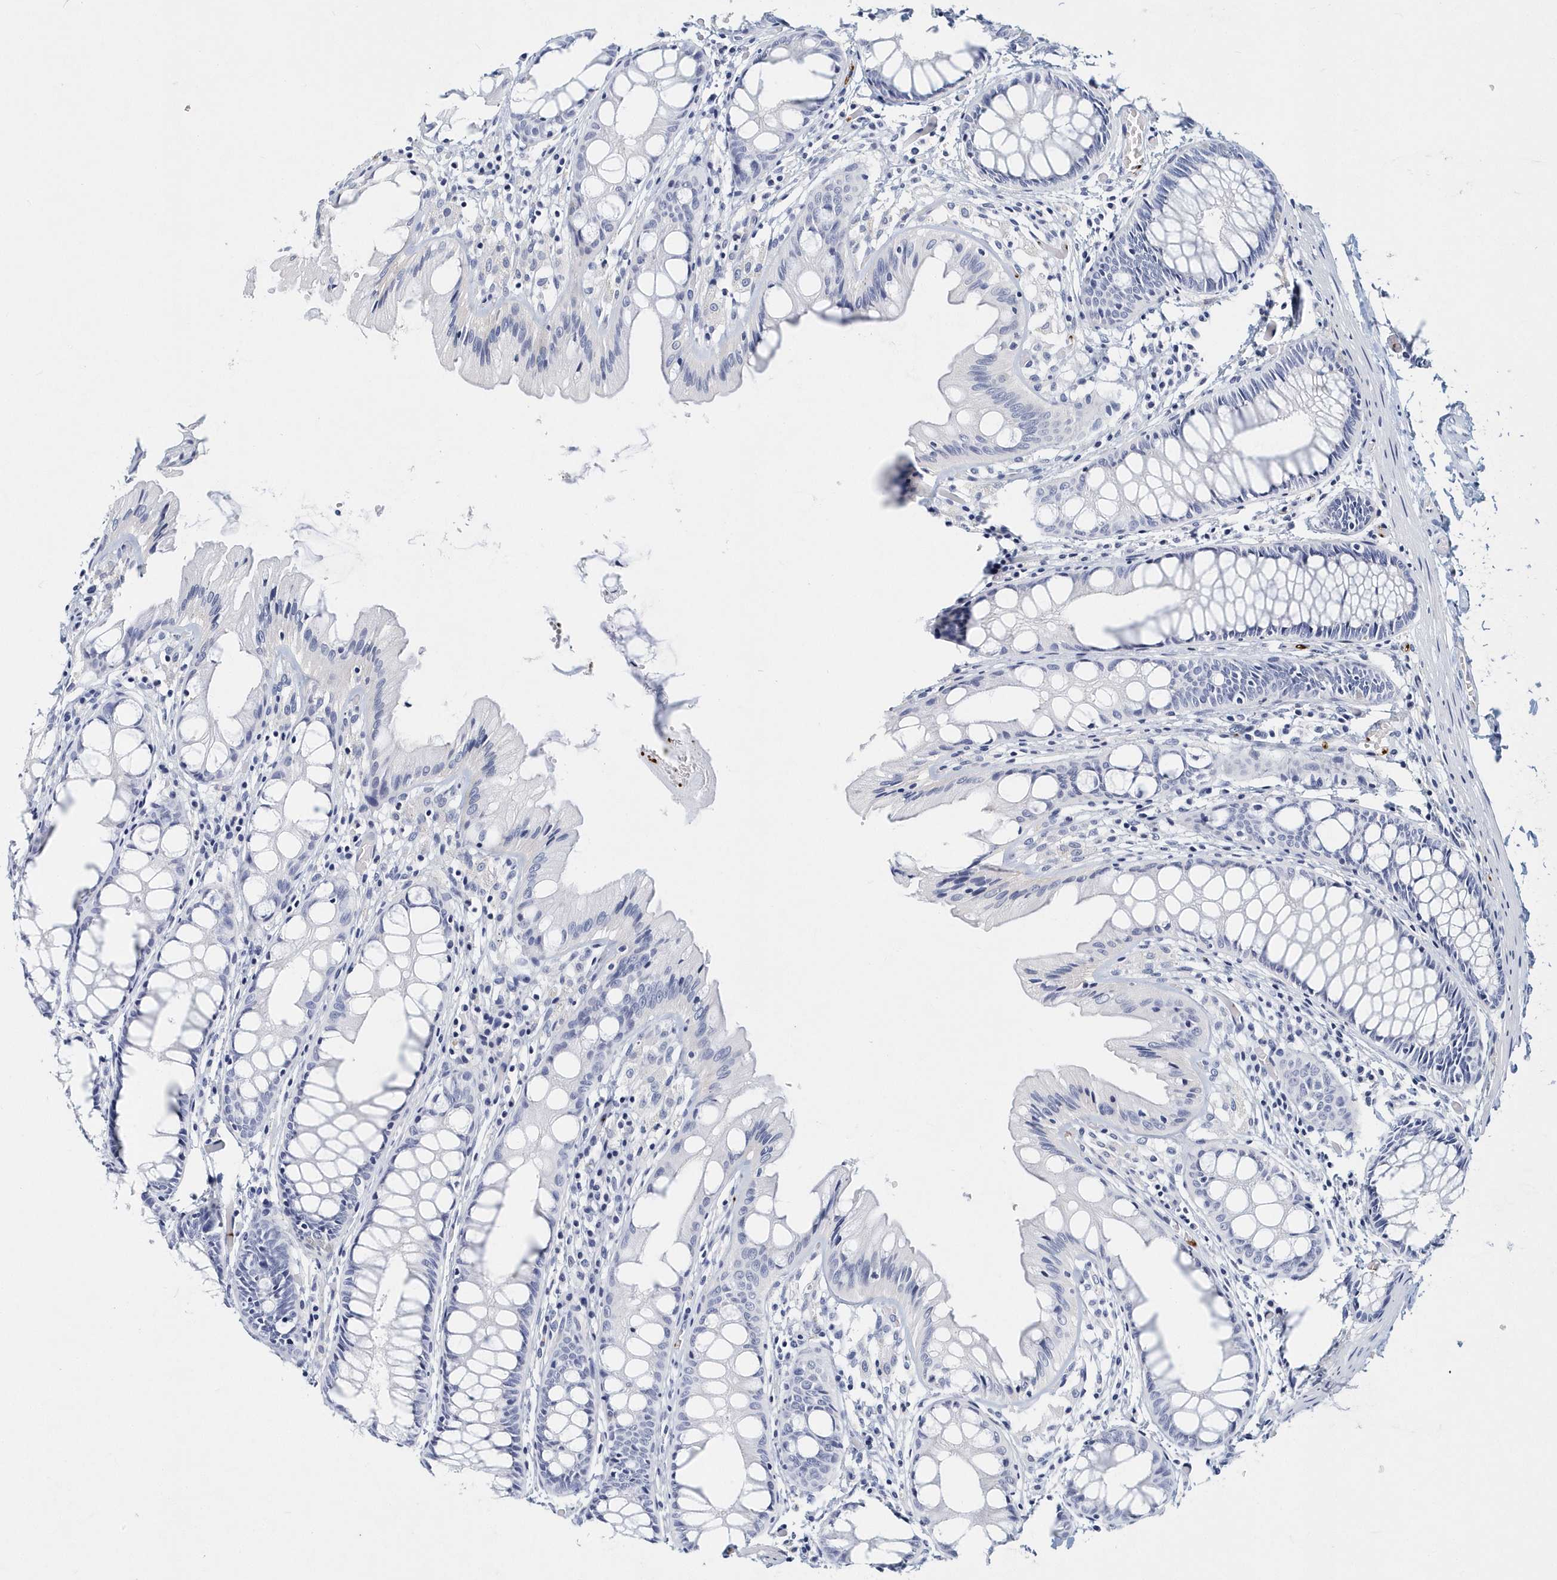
{"staining": {"intensity": "negative", "quantity": "none", "location": "none"}, "tissue": "colon", "cell_type": "Endothelial cells", "image_type": "normal", "snomed": [{"axis": "morphology", "description": "Normal tissue, NOS"}, {"axis": "topography", "description": "Colon"}], "caption": "This is a photomicrograph of IHC staining of benign colon, which shows no staining in endothelial cells.", "gene": "ITGA2B", "patient": {"sex": "male", "age": 47}}